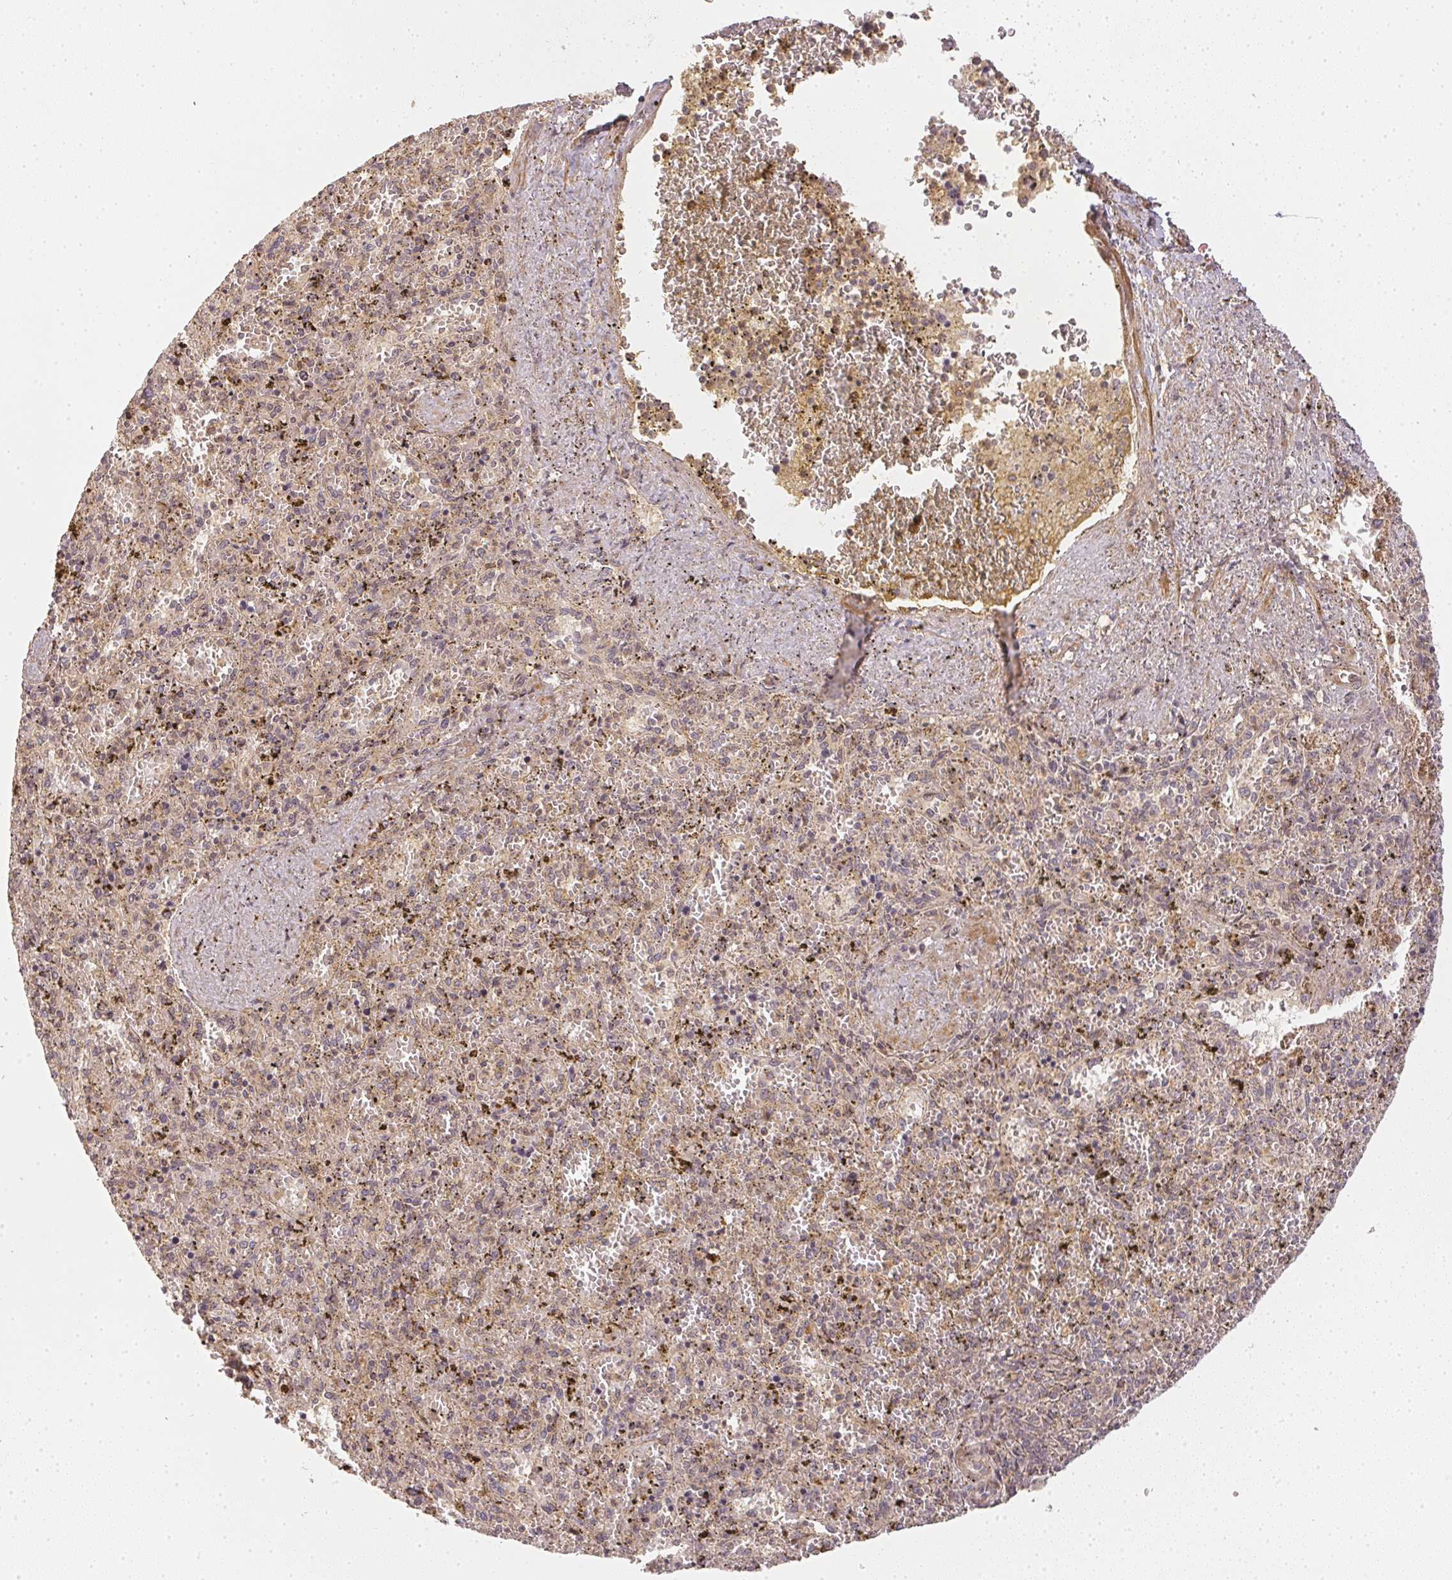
{"staining": {"intensity": "negative", "quantity": "none", "location": "none"}, "tissue": "spleen", "cell_type": "Cells in red pulp", "image_type": "normal", "snomed": [{"axis": "morphology", "description": "Normal tissue, NOS"}, {"axis": "topography", "description": "Spleen"}], "caption": "Immunohistochemical staining of normal spleen exhibits no significant expression in cells in red pulp. (Immunohistochemistry, brightfield microscopy, high magnification).", "gene": "SERPINE1", "patient": {"sex": "female", "age": 50}}